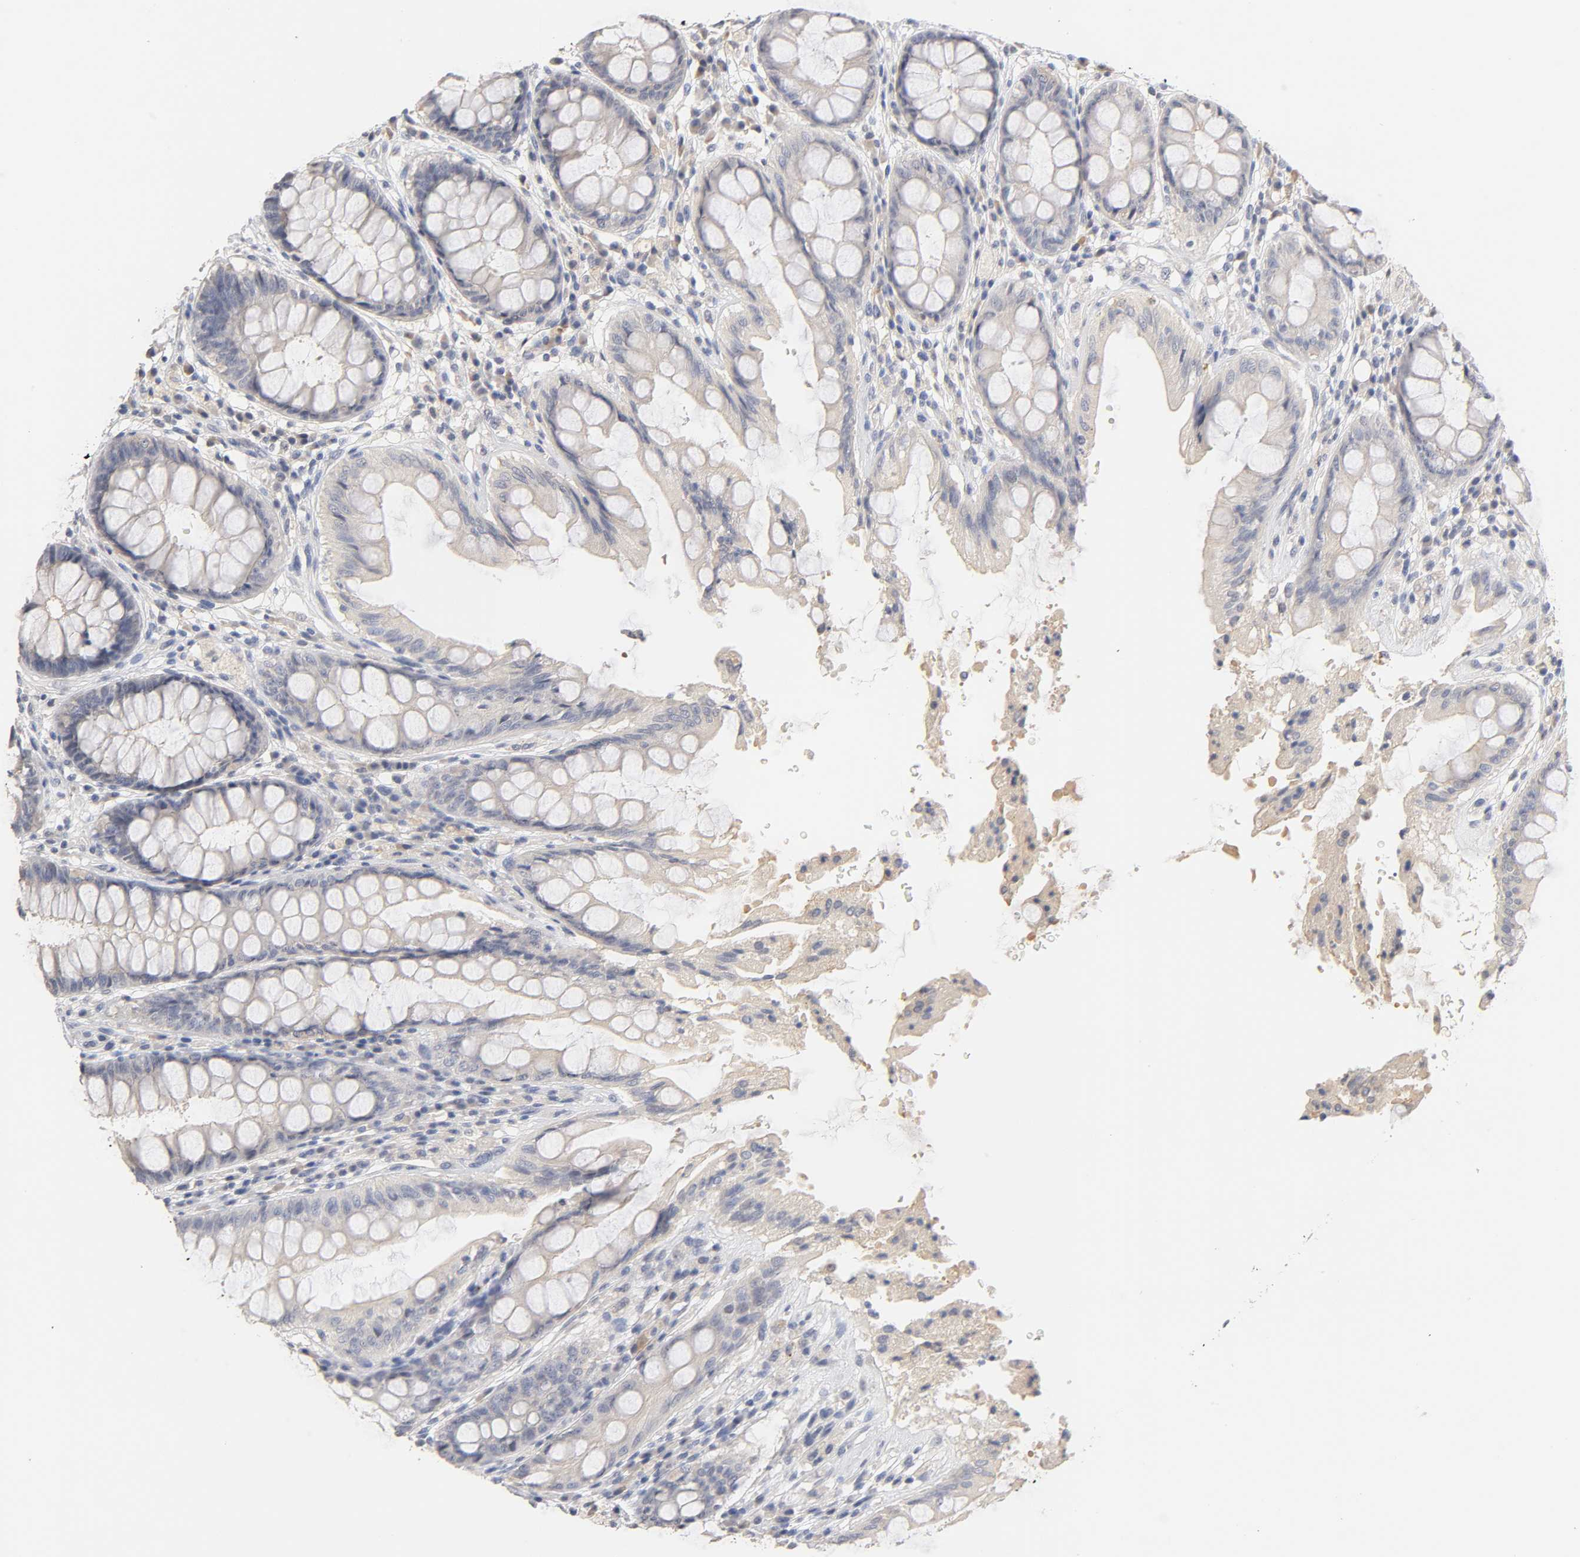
{"staining": {"intensity": "negative", "quantity": "none", "location": "none"}, "tissue": "rectum", "cell_type": "Glandular cells", "image_type": "normal", "snomed": [{"axis": "morphology", "description": "Normal tissue, NOS"}, {"axis": "topography", "description": "Rectum"}], "caption": "Immunohistochemical staining of normal human rectum demonstrates no significant positivity in glandular cells.", "gene": "OVOL1", "patient": {"sex": "female", "age": 46}}